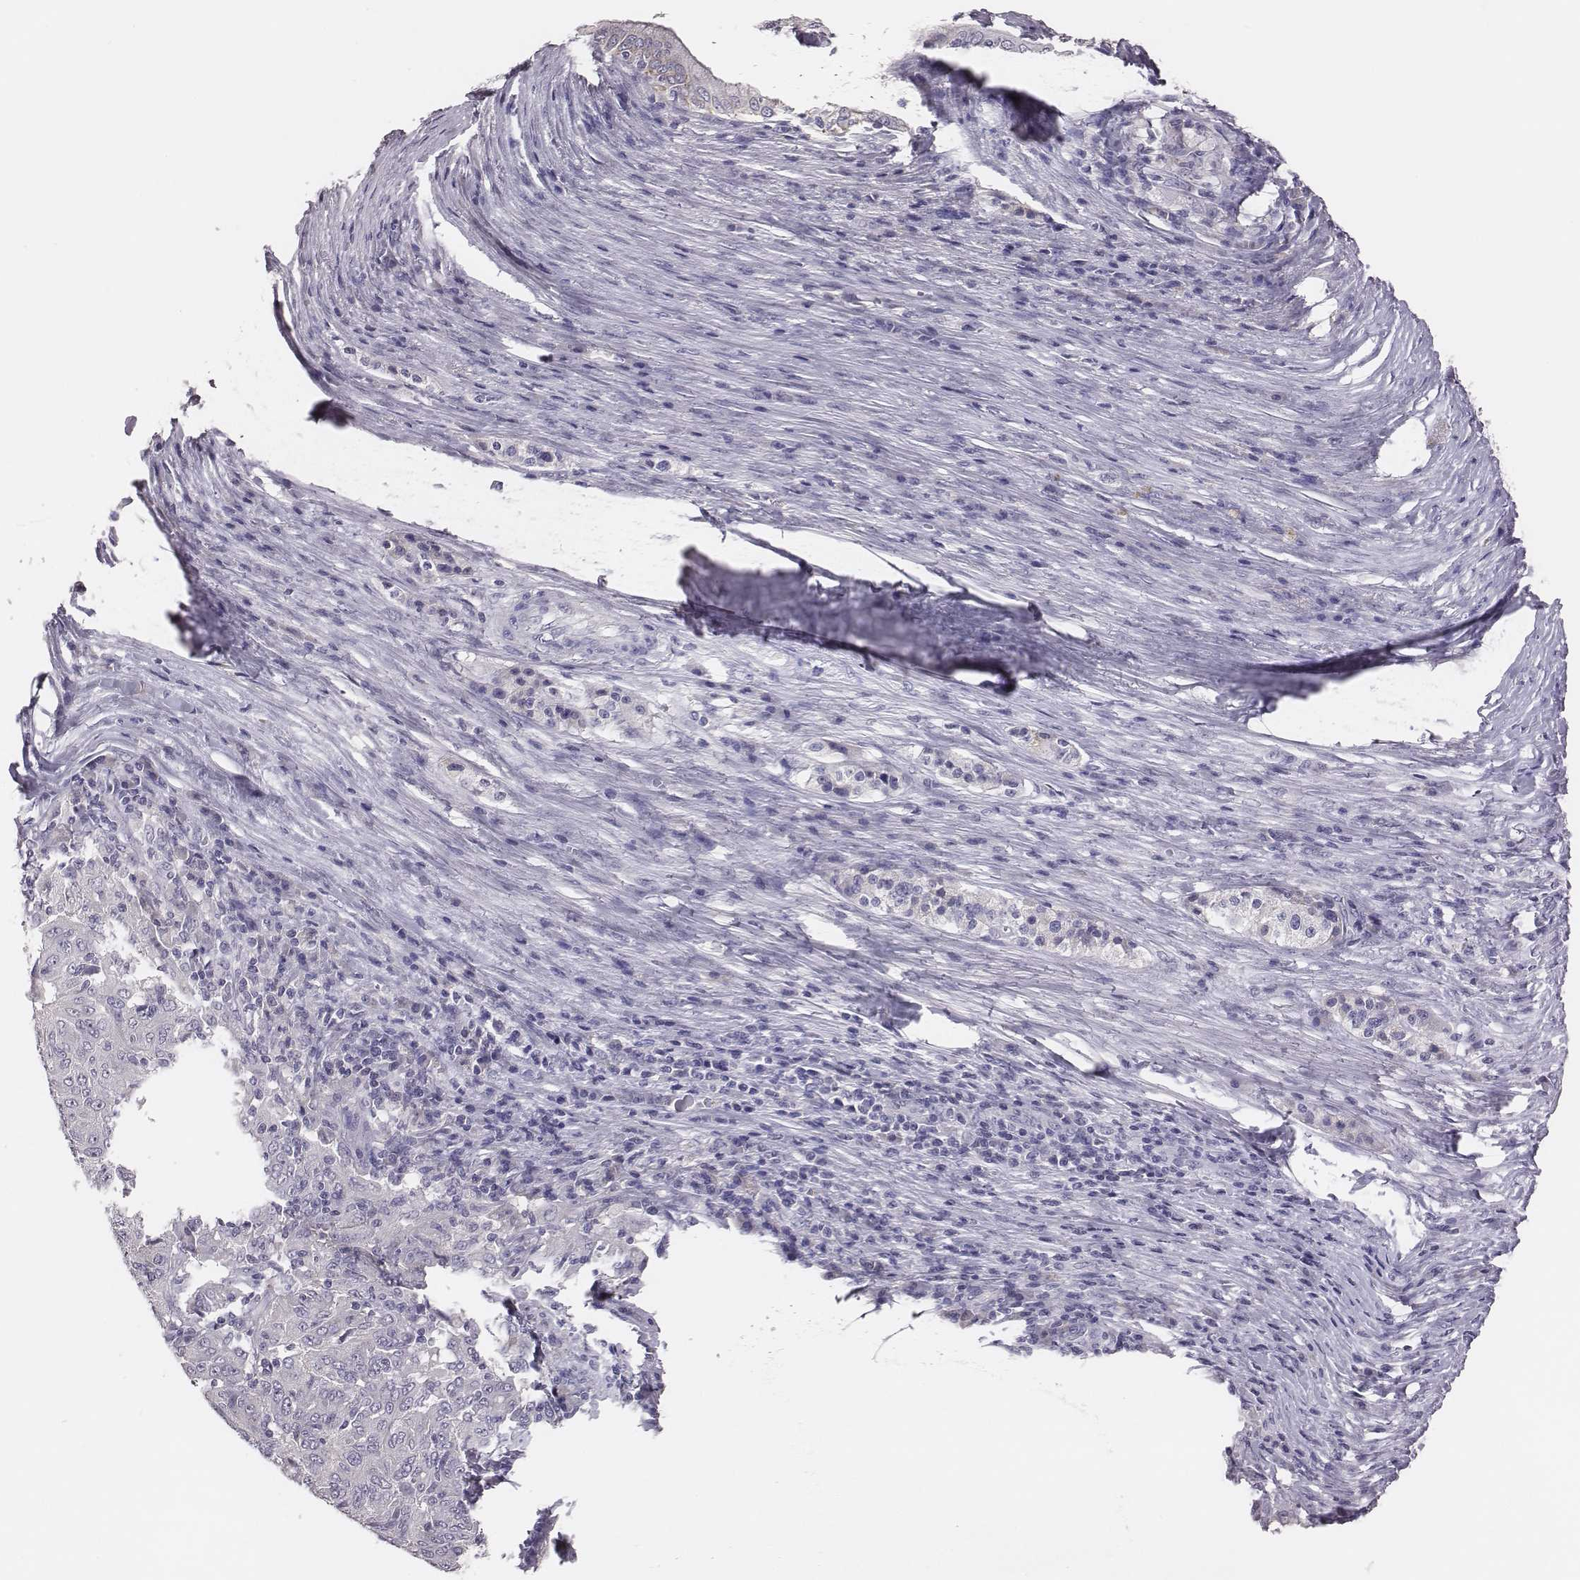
{"staining": {"intensity": "negative", "quantity": "none", "location": "none"}, "tissue": "pancreatic cancer", "cell_type": "Tumor cells", "image_type": "cancer", "snomed": [{"axis": "morphology", "description": "Adenocarcinoma, NOS"}, {"axis": "topography", "description": "Pancreas"}], "caption": "IHC photomicrograph of neoplastic tissue: human adenocarcinoma (pancreatic) stained with DAB (3,3'-diaminobenzidine) exhibits no significant protein positivity in tumor cells. (DAB (3,3'-diaminobenzidine) immunohistochemistry with hematoxylin counter stain).", "gene": "EN1", "patient": {"sex": "male", "age": 63}}